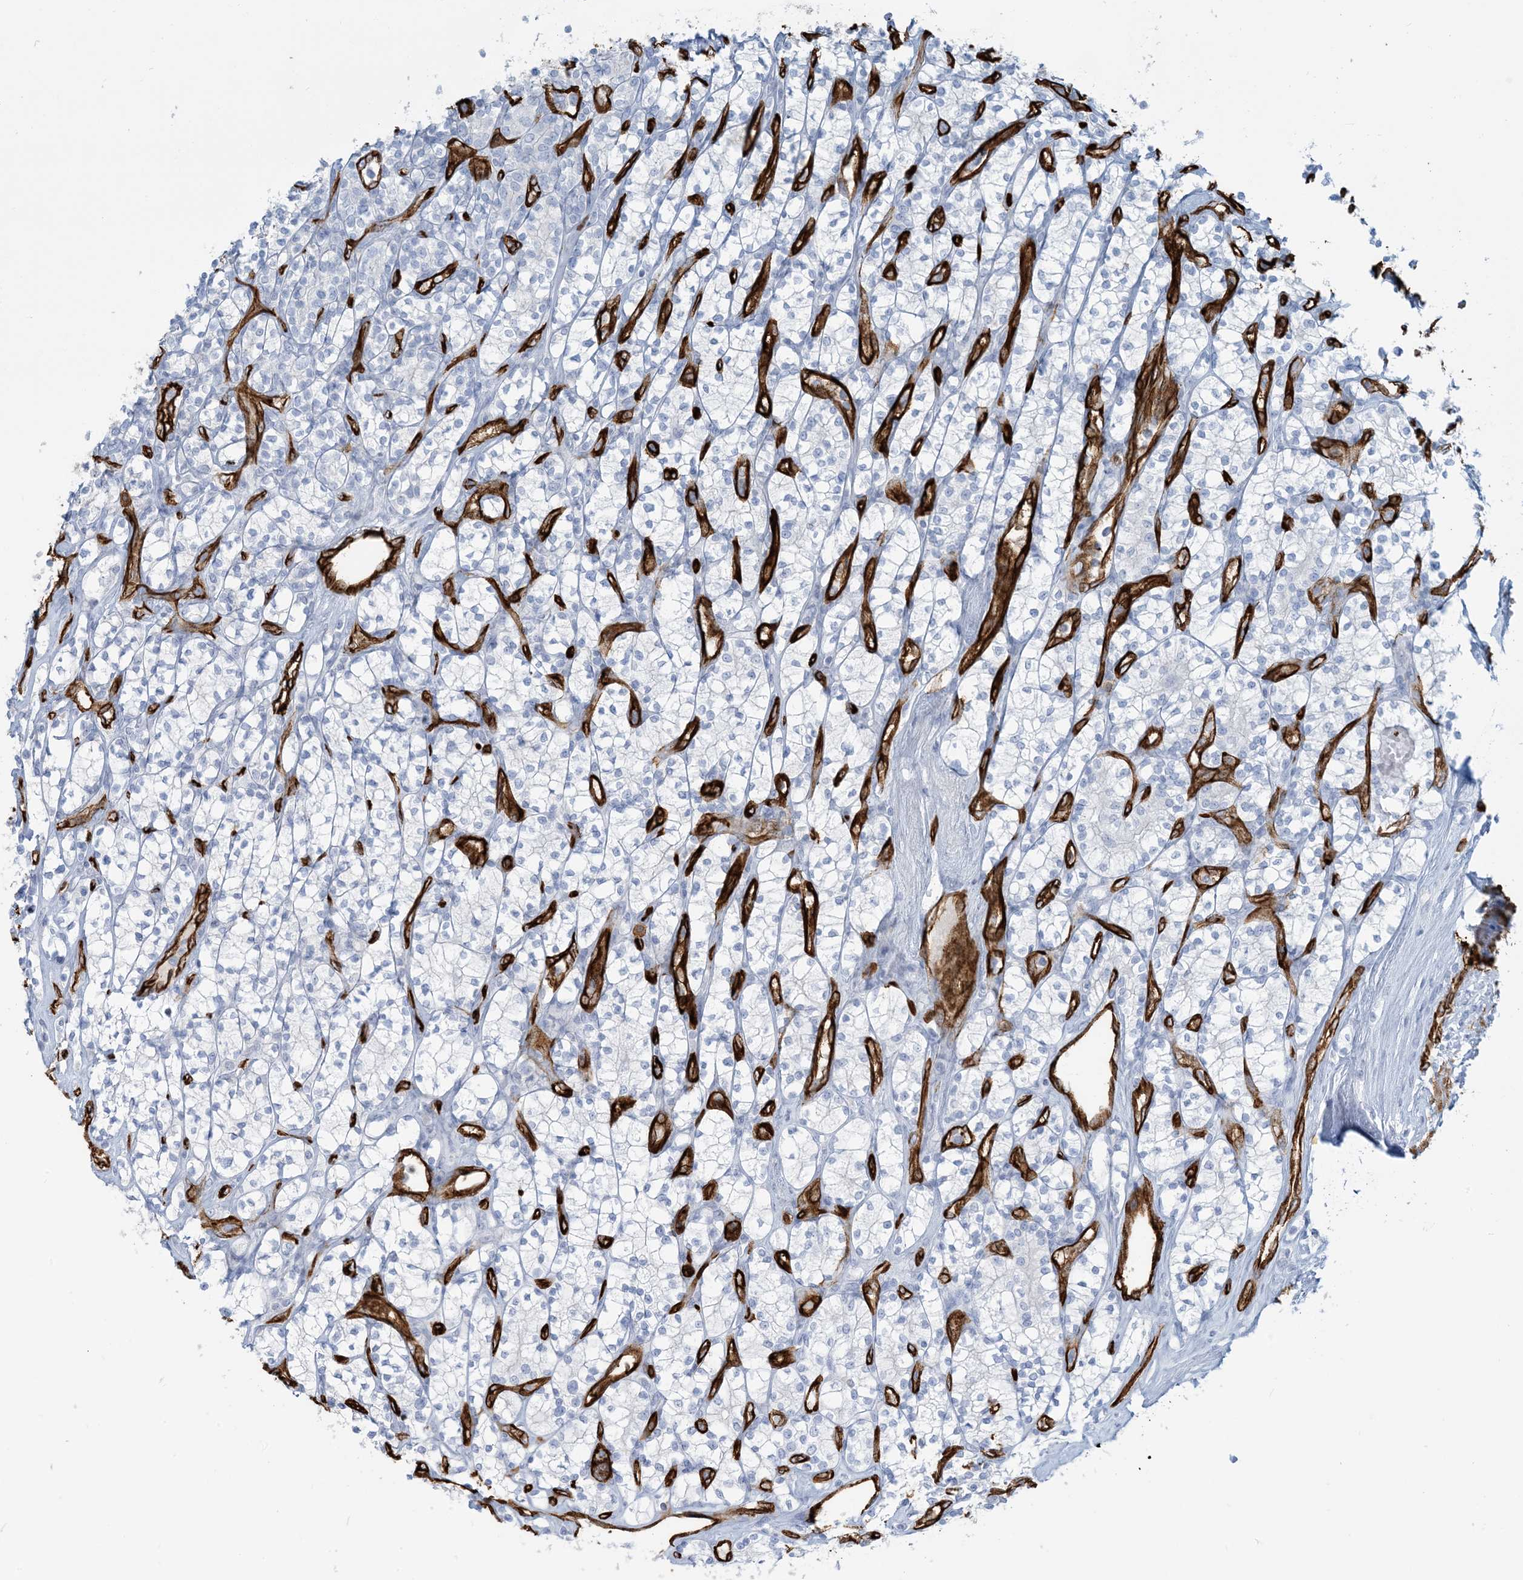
{"staining": {"intensity": "negative", "quantity": "none", "location": "none"}, "tissue": "renal cancer", "cell_type": "Tumor cells", "image_type": "cancer", "snomed": [{"axis": "morphology", "description": "Adenocarcinoma, NOS"}, {"axis": "topography", "description": "Kidney"}], "caption": "DAB (3,3'-diaminobenzidine) immunohistochemical staining of human adenocarcinoma (renal) shows no significant expression in tumor cells.", "gene": "EPS8L3", "patient": {"sex": "male", "age": 77}}